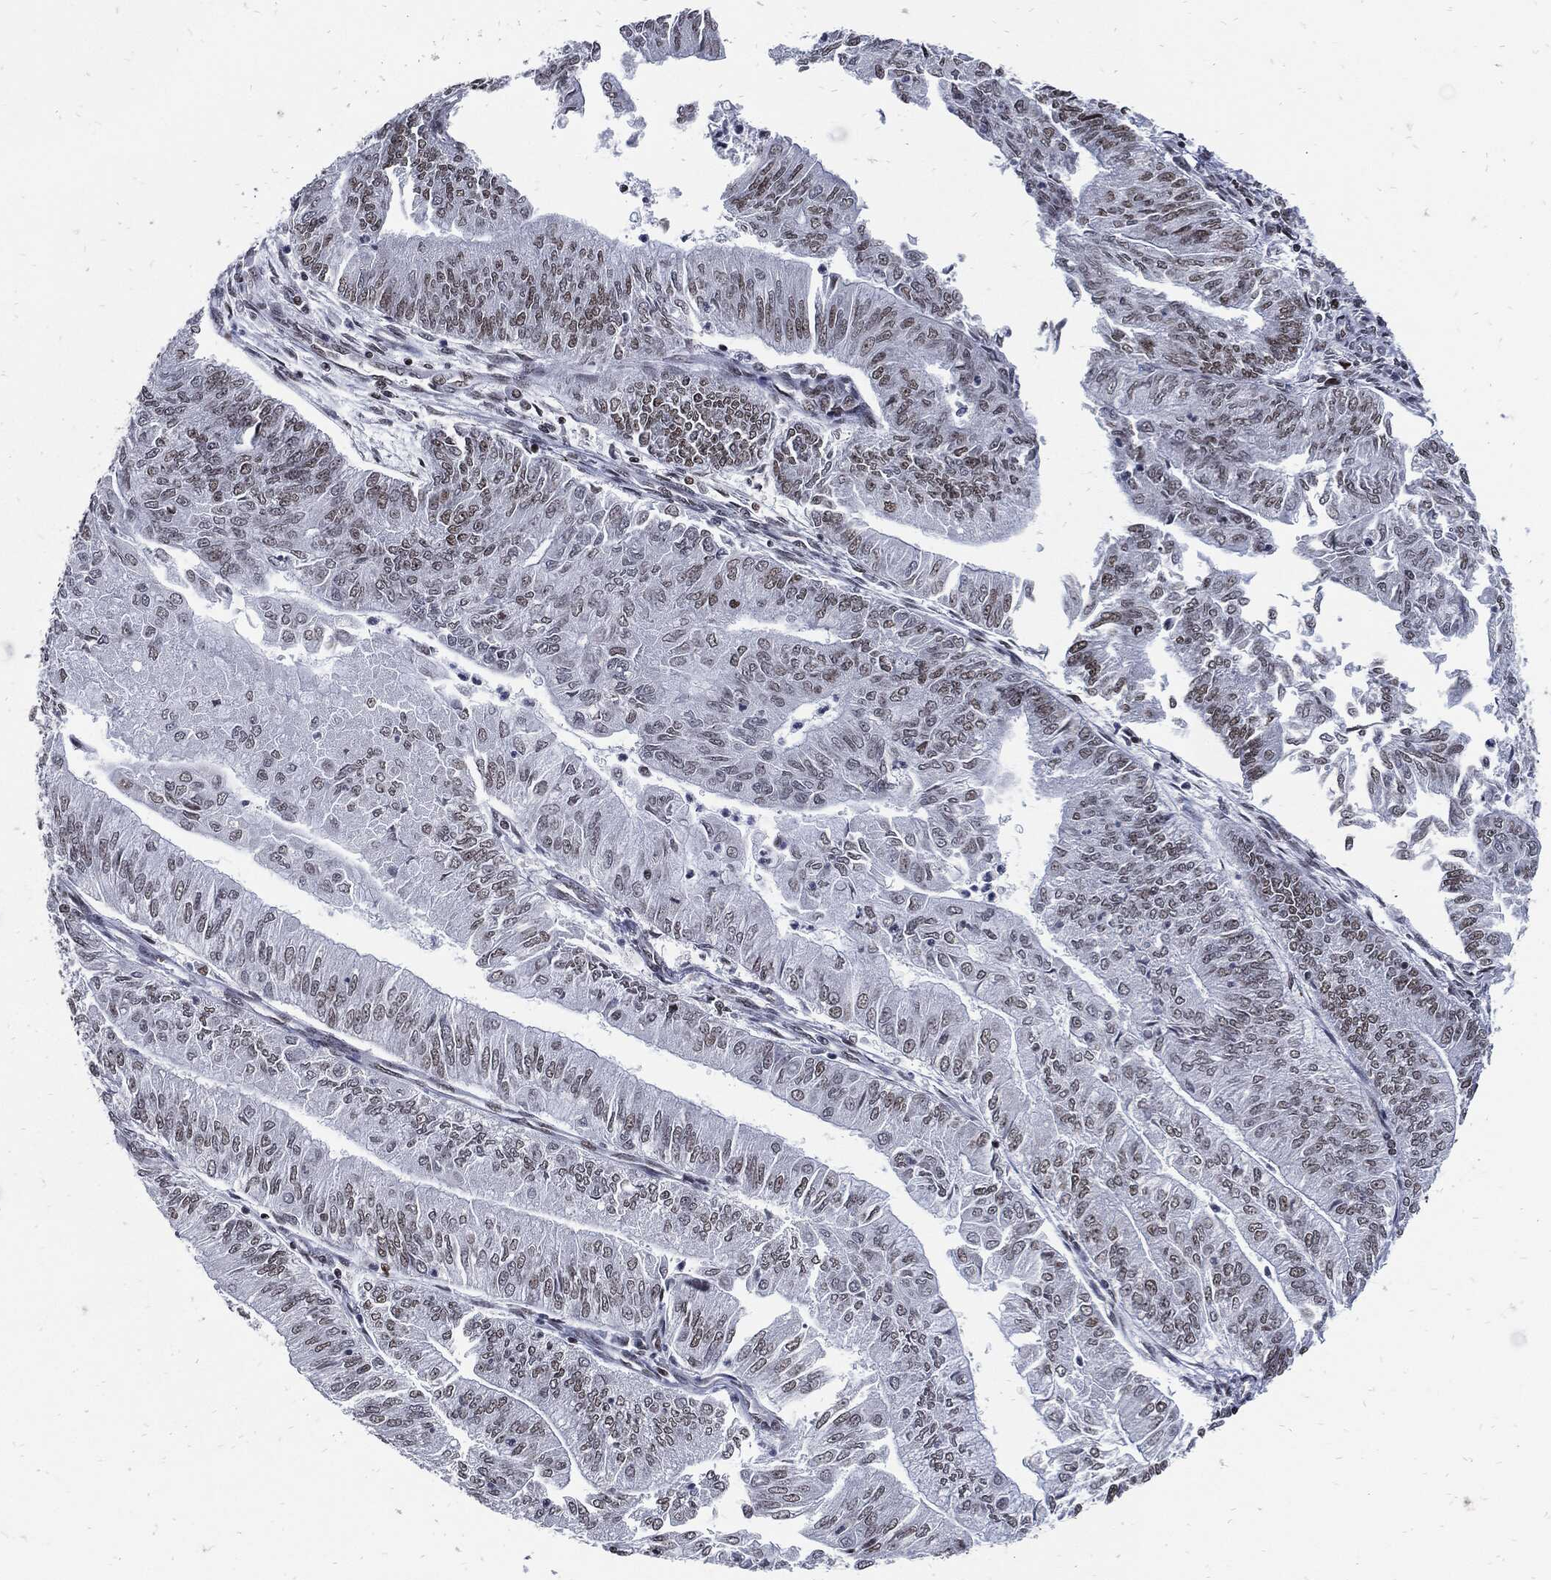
{"staining": {"intensity": "negative", "quantity": "none", "location": "none"}, "tissue": "endometrial cancer", "cell_type": "Tumor cells", "image_type": "cancer", "snomed": [{"axis": "morphology", "description": "Adenocarcinoma, NOS"}, {"axis": "topography", "description": "Endometrium"}], "caption": "The image shows no staining of tumor cells in endometrial adenocarcinoma.", "gene": "TERF2", "patient": {"sex": "female", "age": 59}}